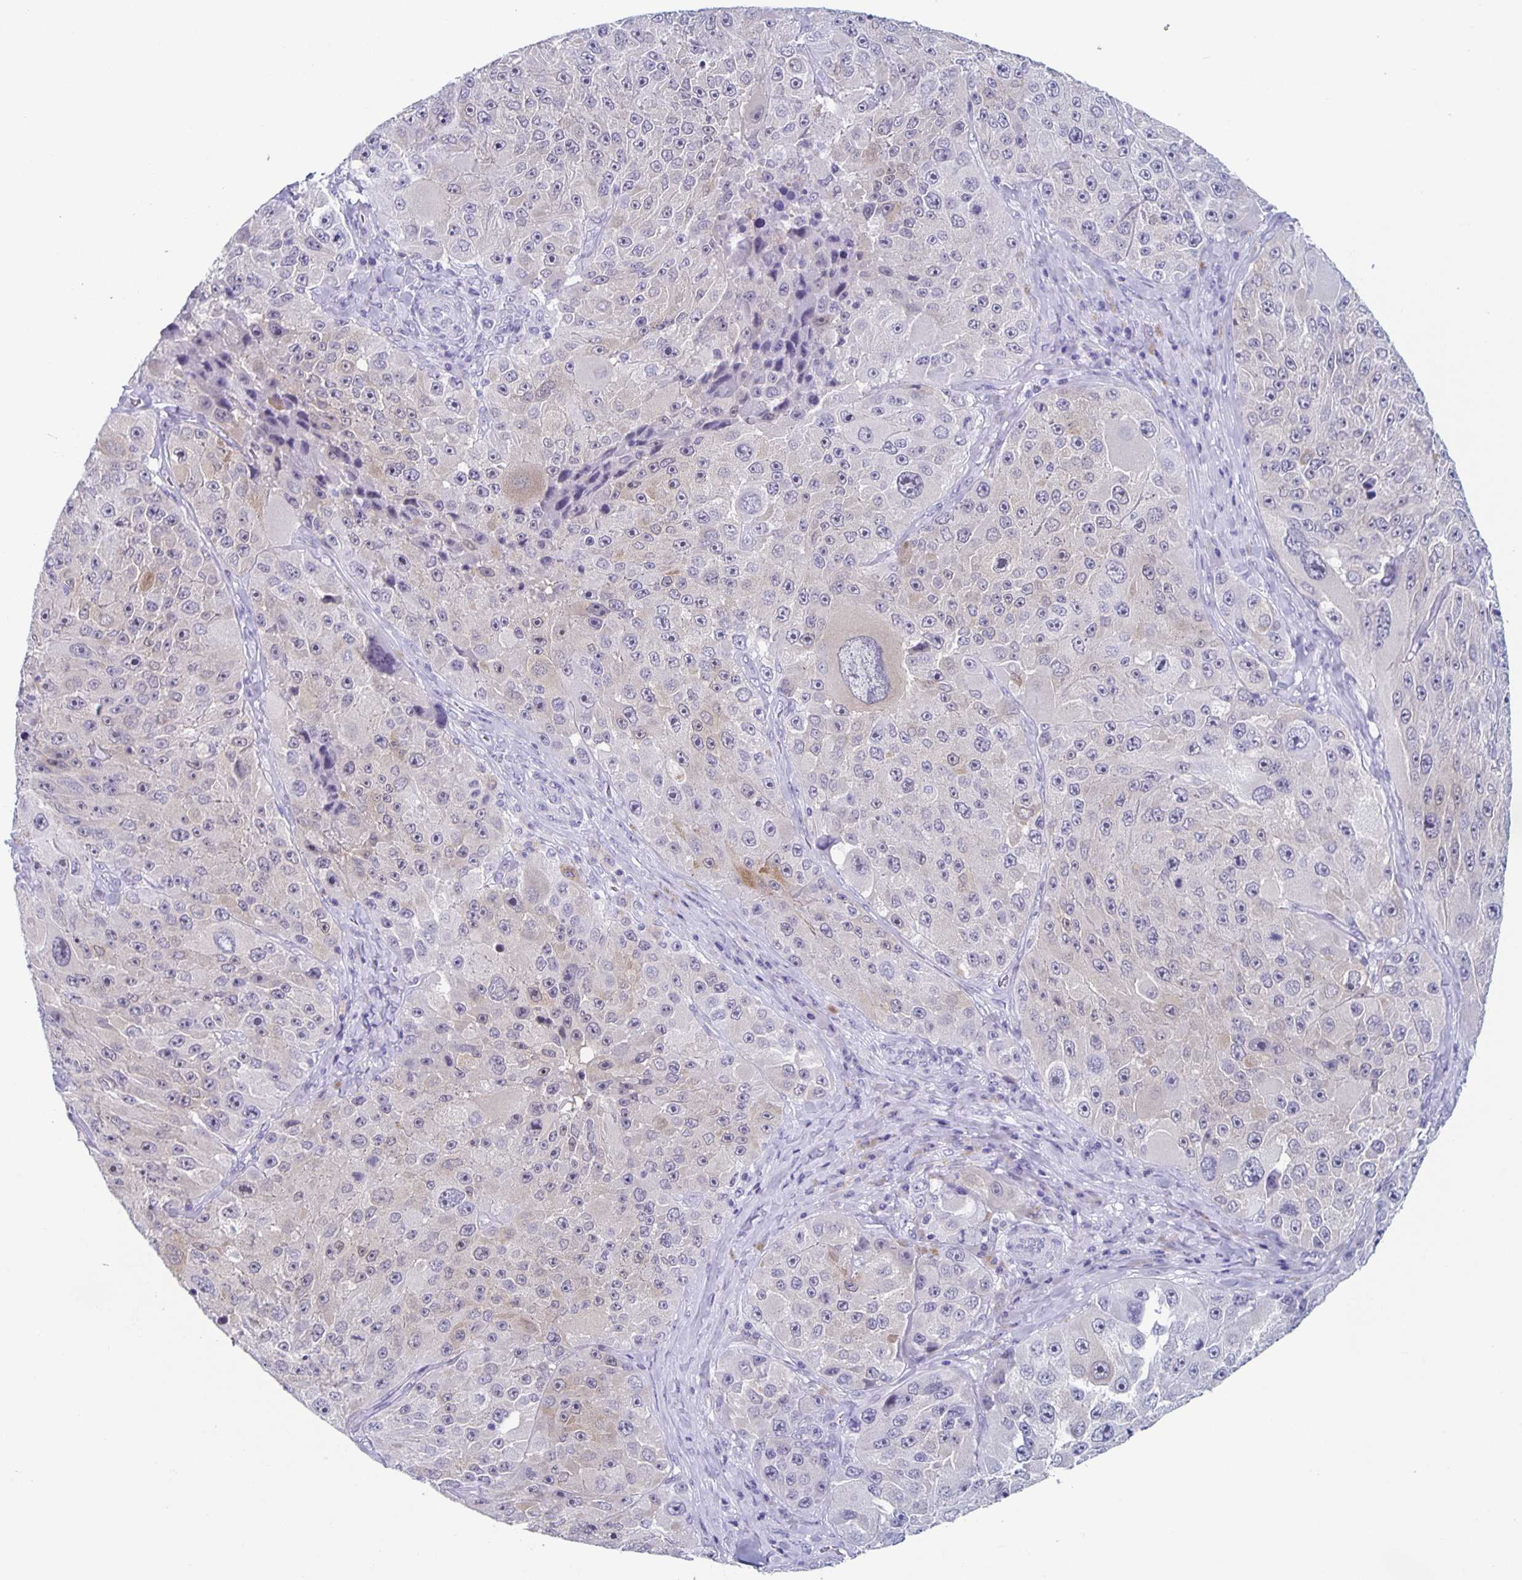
{"staining": {"intensity": "negative", "quantity": "none", "location": "none"}, "tissue": "melanoma", "cell_type": "Tumor cells", "image_type": "cancer", "snomed": [{"axis": "morphology", "description": "Malignant melanoma, Metastatic site"}, {"axis": "topography", "description": "Lymph node"}], "caption": "Tumor cells show no significant protein expression in melanoma.", "gene": "TPPP", "patient": {"sex": "male", "age": 62}}